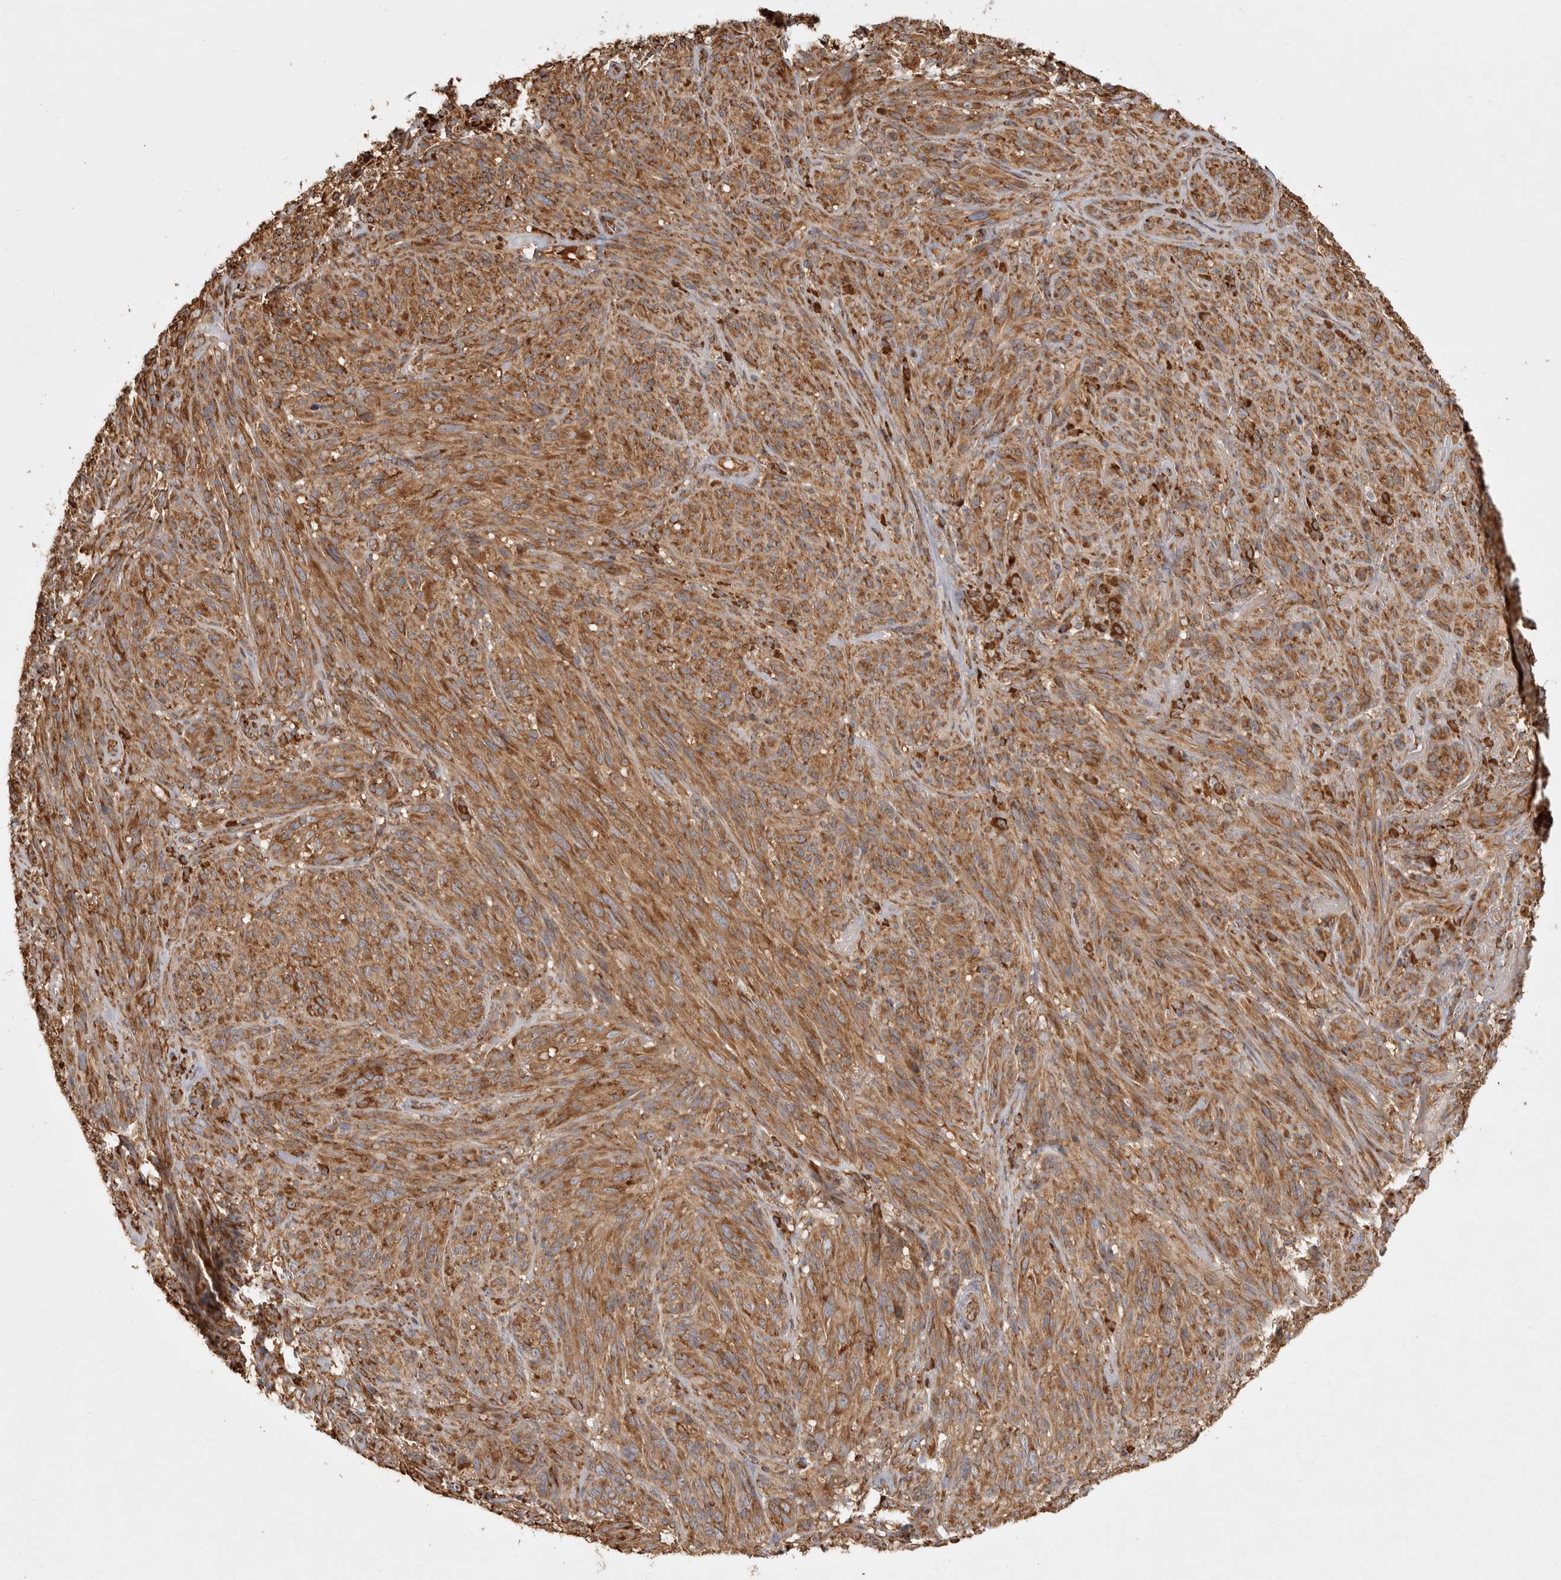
{"staining": {"intensity": "moderate", "quantity": ">75%", "location": "cytoplasmic/membranous"}, "tissue": "melanoma", "cell_type": "Tumor cells", "image_type": "cancer", "snomed": [{"axis": "morphology", "description": "Malignant melanoma, NOS"}, {"axis": "topography", "description": "Skin of head"}], "caption": "Protein analysis of melanoma tissue displays moderate cytoplasmic/membranous positivity in about >75% of tumor cells.", "gene": "CAMSAP2", "patient": {"sex": "male", "age": 96}}